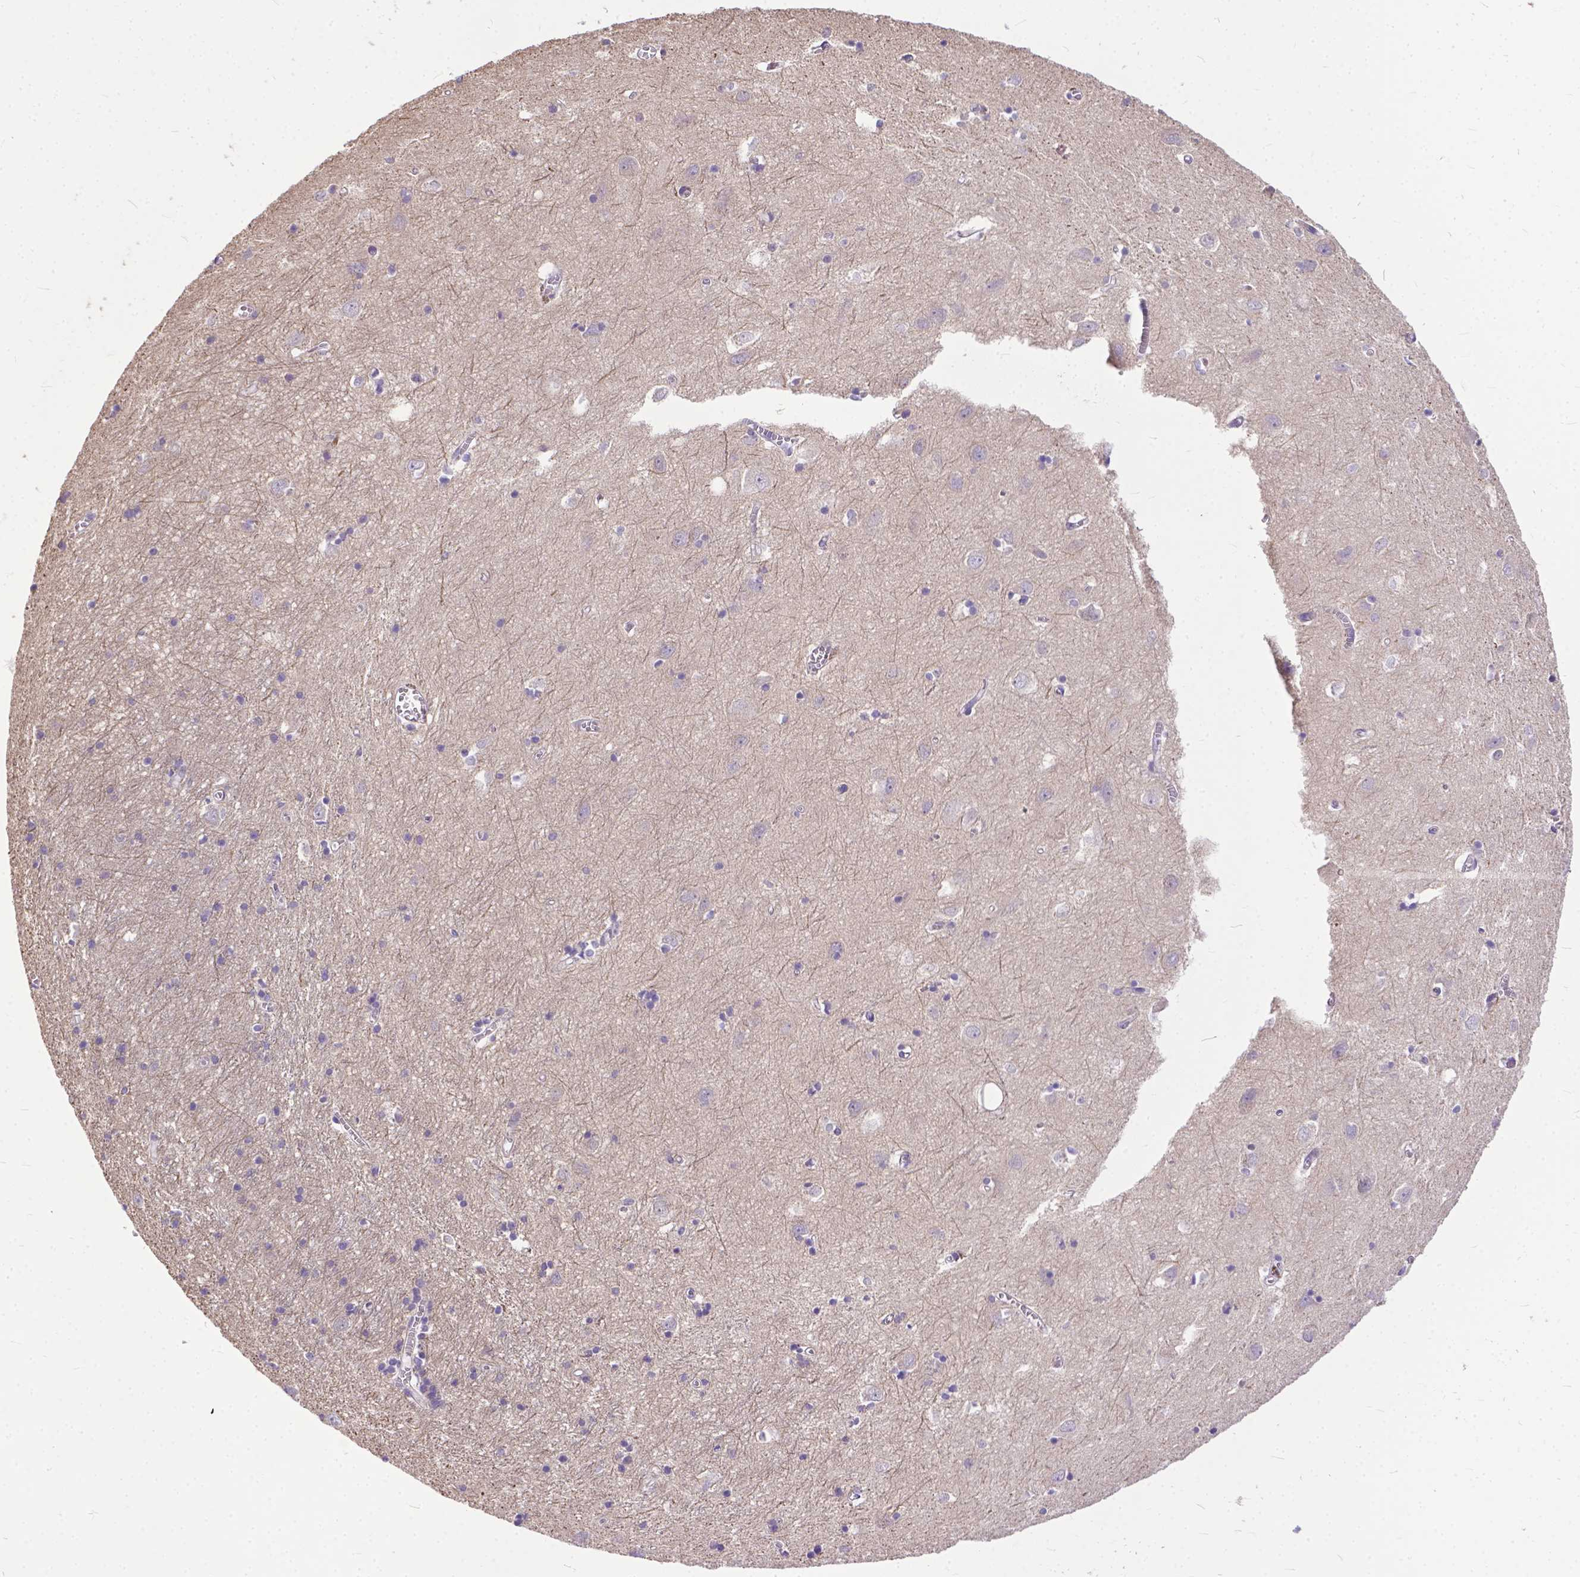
{"staining": {"intensity": "negative", "quantity": "none", "location": "none"}, "tissue": "cerebral cortex", "cell_type": "Endothelial cells", "image_type": "normal", "snomed": [{"axis": "morphology", "description": "Normal tissue, NOS"}, {"axis": "topography", "description": "Cerebral cortex"}], "caption": "DAB immunohistochemical staining of unremarkable human cerebral cortex displays no significant expression in endothelial cells.", "gene": "TTLL6", "patient": {"sex": "male", "age": 70}}